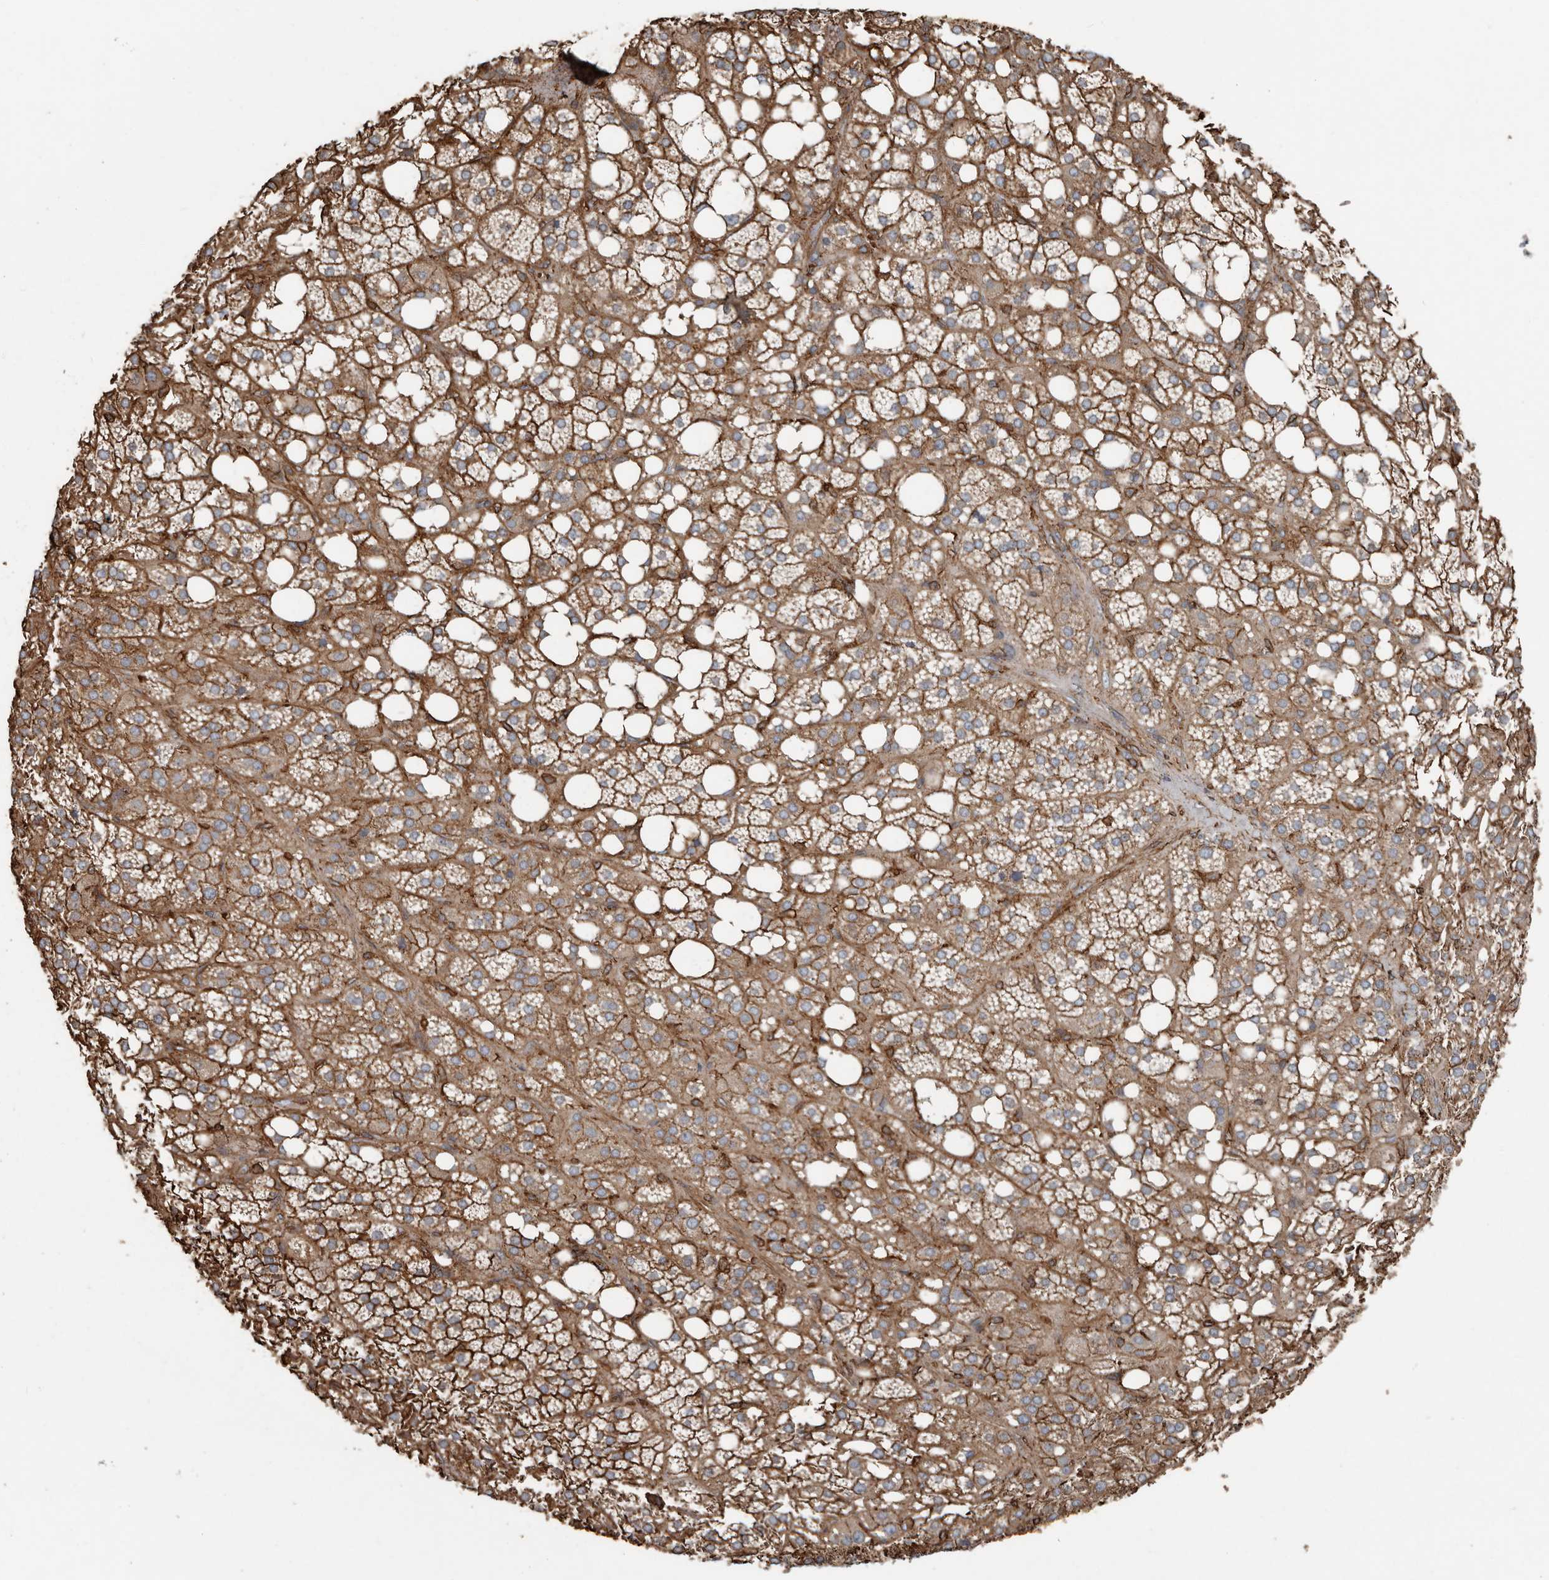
{"staining": {"intensity": "strong", "quantity": "25%-75%", "location": "cytoplasmic/membranous"}, "tissue": "adrenal gland", "cell_type": "Glandular cells", "image_type": "normal", "snomed": [{"axis": "morphology", "description": "Normal tissue, NOS"}, {"axis": "topography", "description": "Adrenal gland"}], "caption": "Protein staining shows strong cytoplasmic/membranous positivity in approximately 25%-75% of glandular cells in unremarkable adrenal gland. The staining was performed using DAB, with brown indicating positive protein expression. Nuclei are stained blue with hematoxylin.", "gene": "DENND6B", "patient": {"sex": "female", "age": 59}}